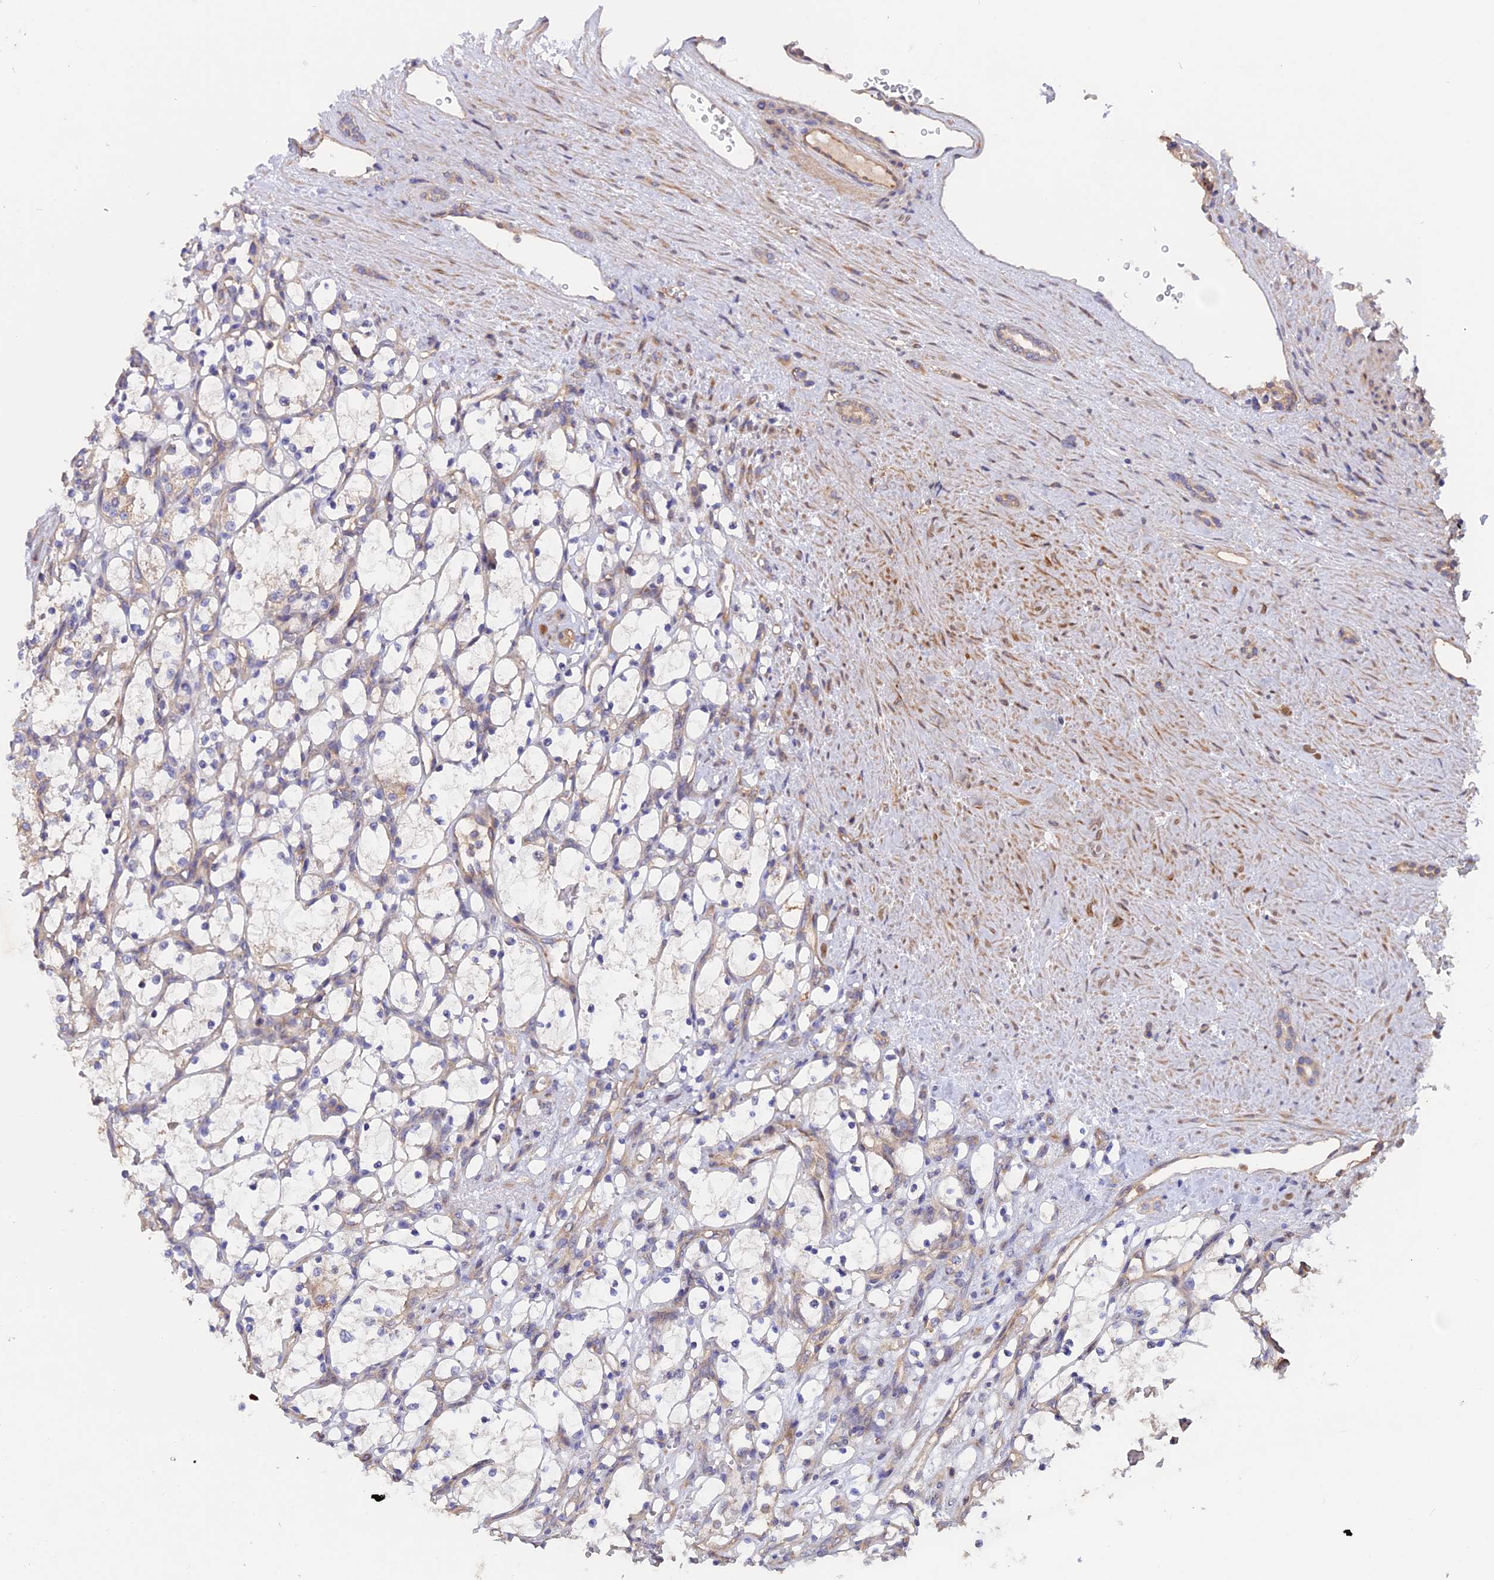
{"staining": {"intensity": "weak", "quantity": "<25%", "location": "cytoplasmic/membranous"}, "tissue": "renal cancer", "cell_type": "Tumor cells", "image_type": "cancer", "snomed": [{"axis": "morphology", "description": "Adenocarcinoma, NOS"}, {"axis": "topography", "description": "Kidney"}], "caption": "Protein analysis of adenocarcinoma (renal) shows no significant expression in tumor cells. The staining is performed using DAB brown chromogen with nuclei counter-stained in using hematoxylin.", "gene": "HYCC1", "patient": {"sex": "female", "age": 69}}